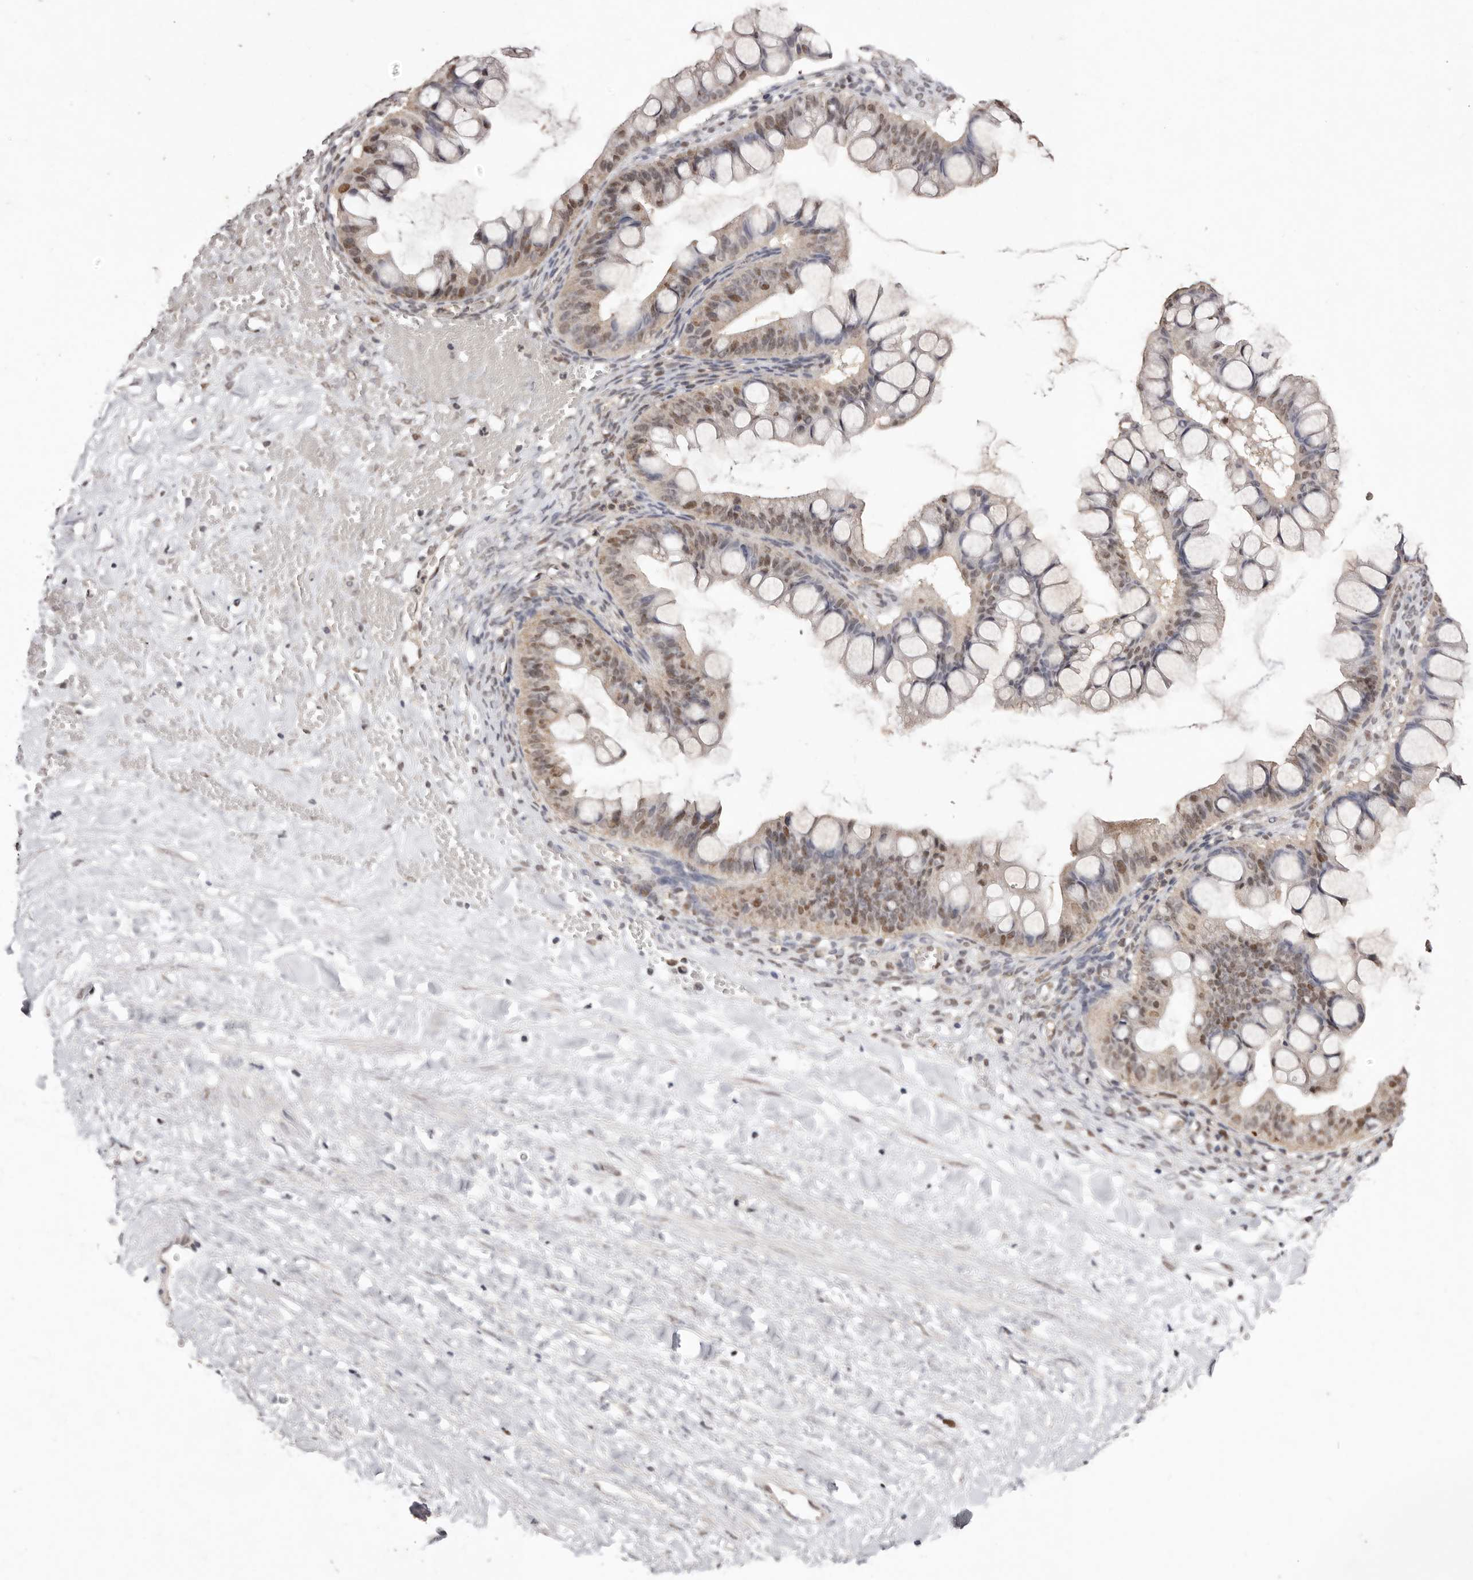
{"staining": {"intensity": "moderate", "quantity": ">75%", "location": "nuclear"}, "tissue": "ovarian cancer", "cell_type": "Tumor cells", "image_type": "cancer", "snomed": [{"axis": "morphology", "description": "Cystadenocarcinoma, mucinous, NOS"}, {"axis": "topography", "description": "Ovary"}], "caption": "An immunohistochemistry (IHC) histopathology image of tumor tissue is shown. Protein staining in brown highlights moderate nuclear positivity in mucinous cystadenocarcinoma (ovarian) within tumor cells.", "gene": "NOTCH1", "patient": {"sex": "female", "age": 73}}